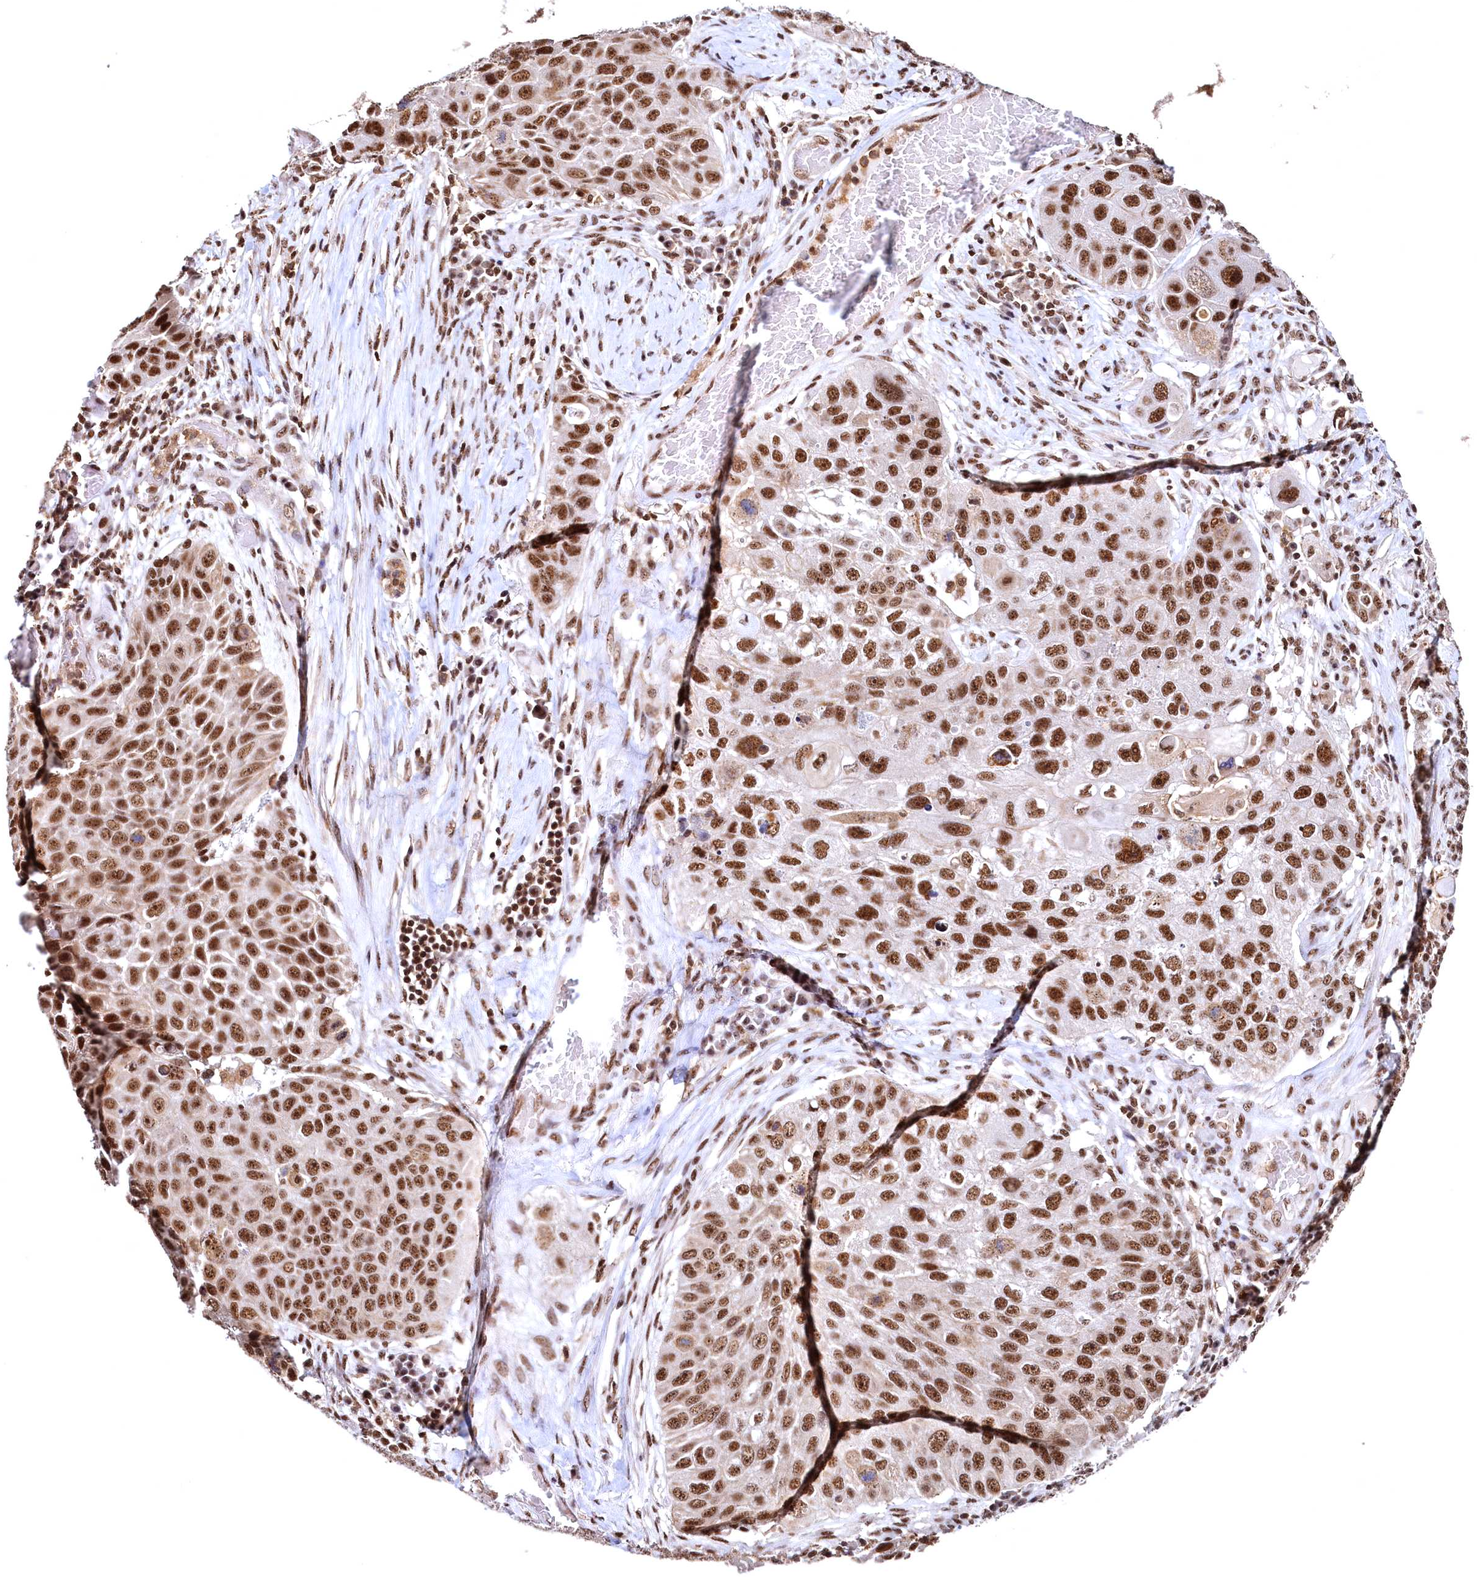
{"staining": {"intensity": "strong", "quantity": ">75%", "location": "nuclear"}, "tissue": "lung cancer", "cell_type": "Tumor cells", "image_type": "cancer", "snomed": [{"axis": "morphology", "description": "Squamous cell carcinoma, NOS"}, {"axis": "topography", "description": "Lung"}], "caption": "Immunohistochemistry staining of lung cancer, which reveals high levels of strong nuclear expression in approximately >75% of tumor cells indicating strong nuclear protein expression. The staining was performed using DAB (brown) for protein detection and nuclei were counterstained in hematoxylin (blue).", "gene": "RSRC2", "patient": {"sex": "male", "age": 61}}